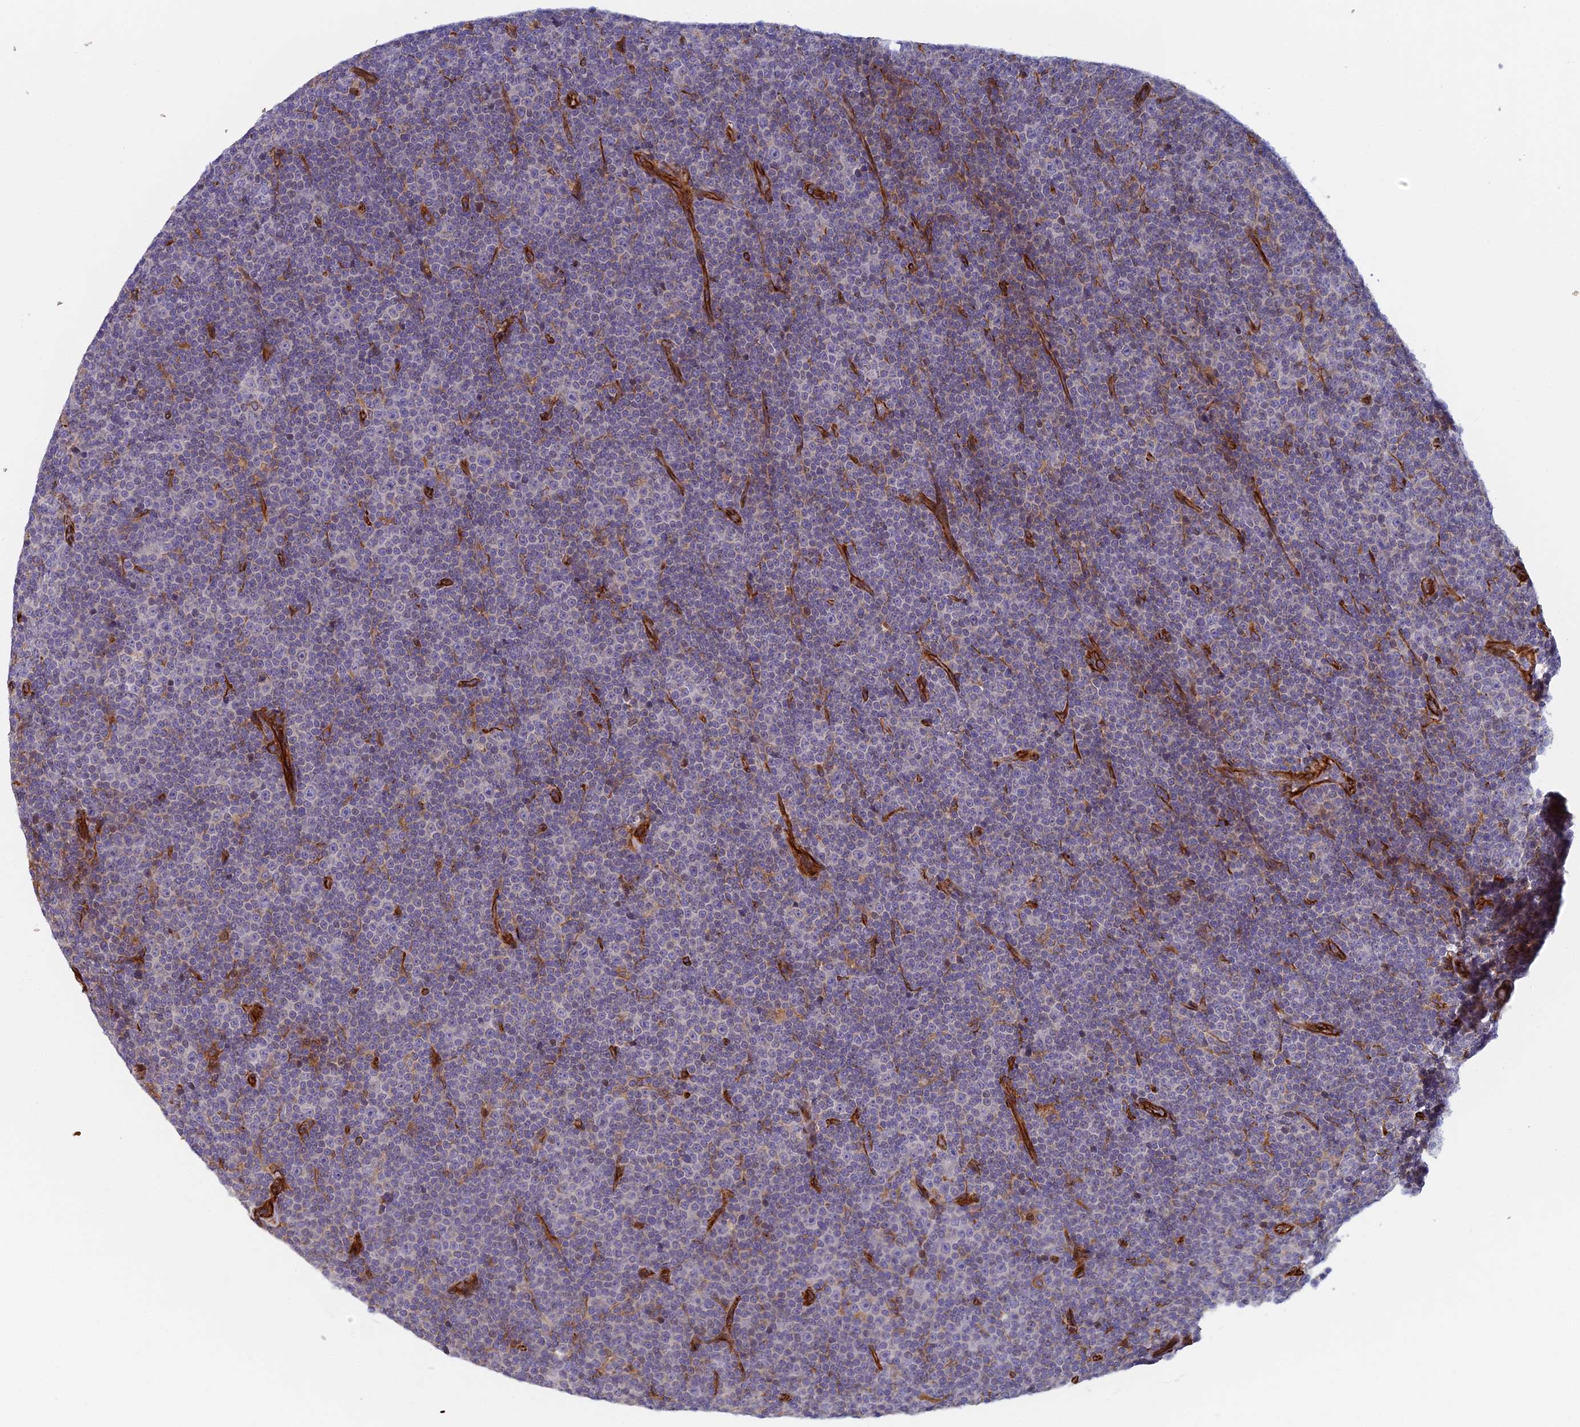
{"staining": {"intensity": "negative", "quantity": "none", "location": "none"}, "tissue": "lymphoma", "cell_type": "Tumor cells", "image_type": "cancer", "snomed": [{"axis": "morphology", "description": "Malignant lymphoma, non-Hodgkin's type, Low grade"}, {"axis": "topography", "description": "Lymph node"}], "caption": "High magnification brightfield microscopy of lymphoma stained with DAB (brown) and counterstained with hematoxylin (blue): tumor cells show no significant positivity.", "gene": "ABCB10", "patient": {"sex": "female", "age": 67}}